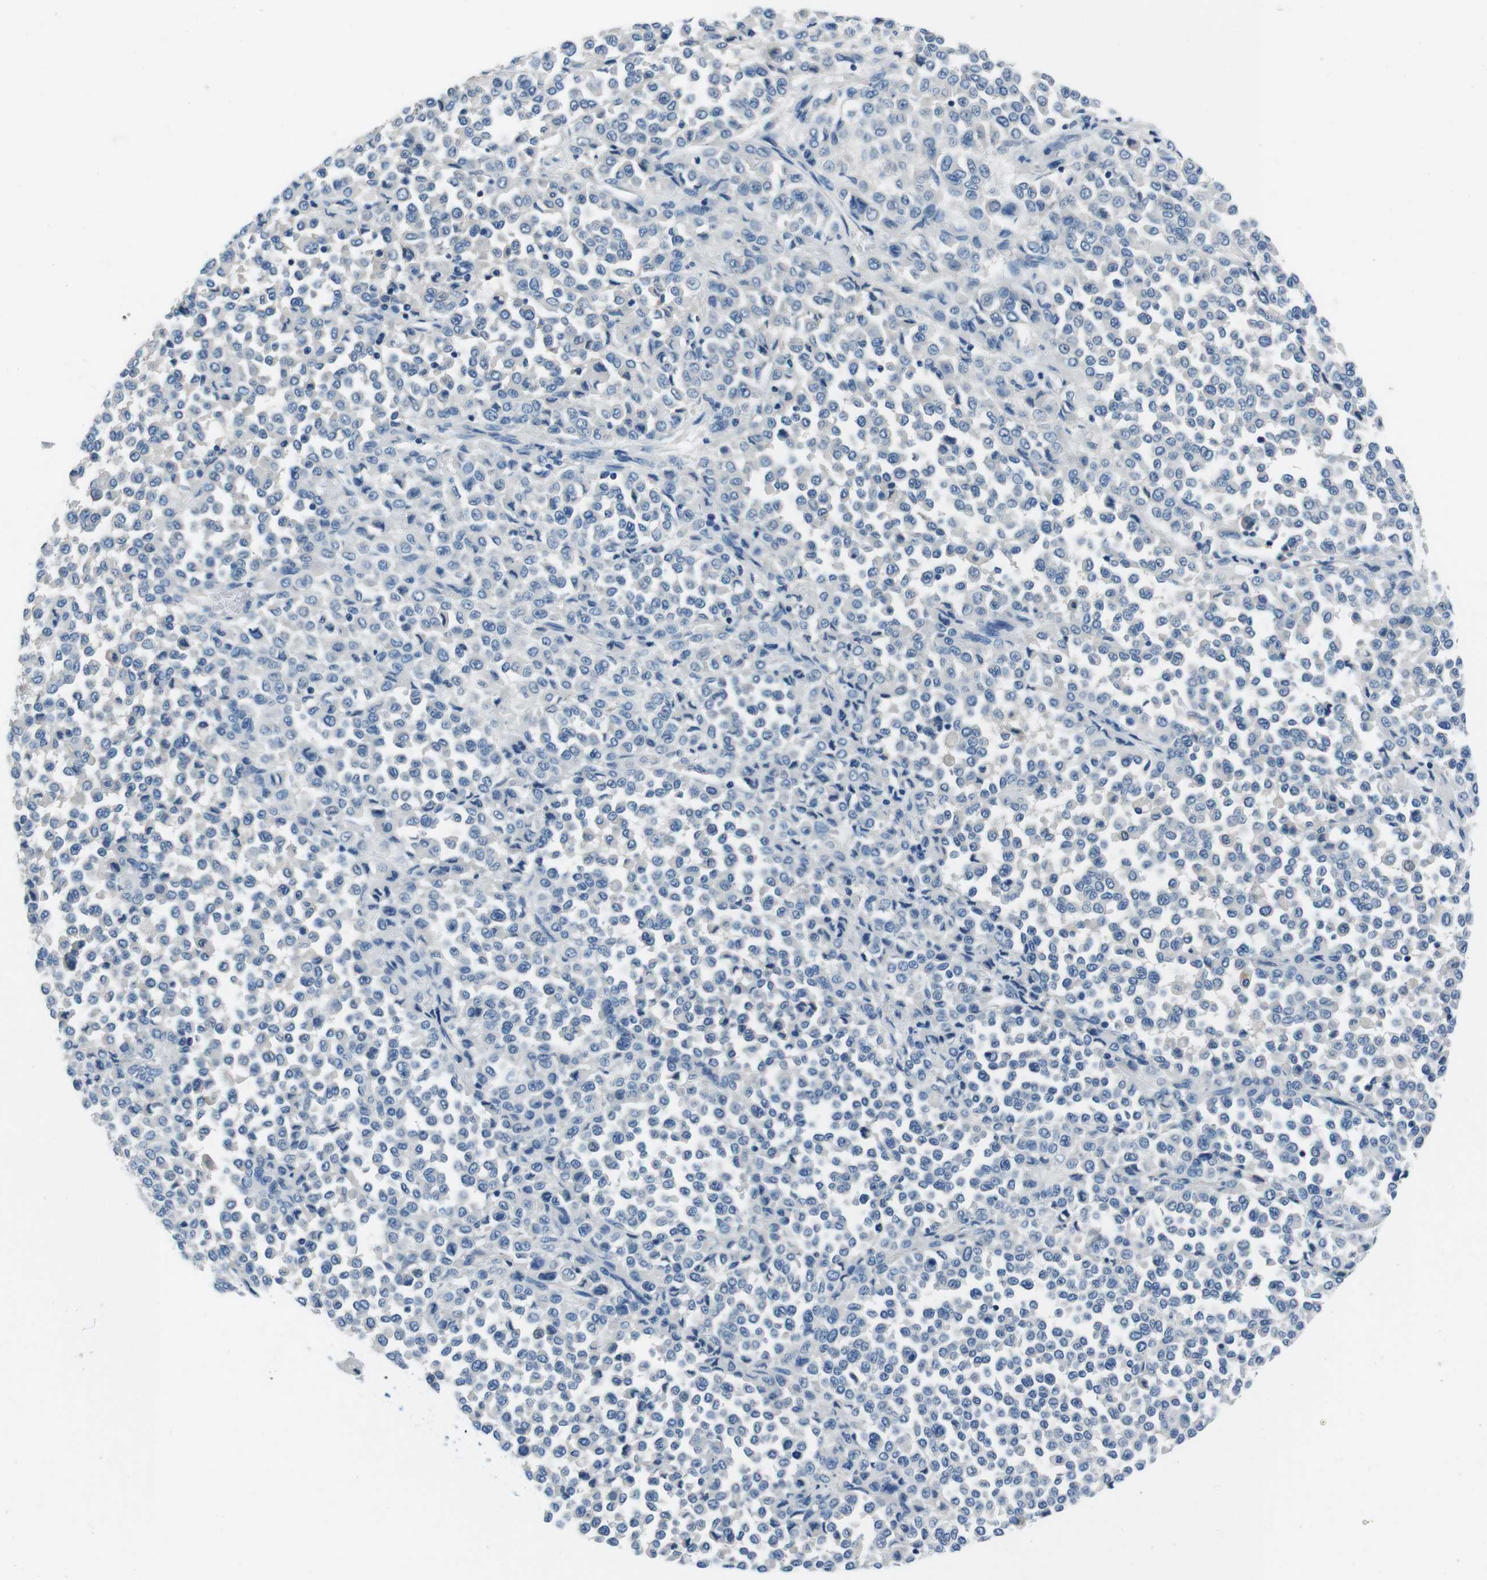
{"staining": {"intensity": "negative", "quantity": "none", "location": "none"}, "tissue": "melanoma", "cell_type": "Tumor cells", "image_type": "cancer", "snomed": [{"axis": "morphology", "description": "Malignant melanoma, Metastatic site"}, {"axis": "topography", "description": "Pancreas"}], "caption": "Malignant melanoma (metastatic site) was stained to show a protein in brown. There is no significant staining in tumor cells.", "gene": "CASQ1", "patient": {"sex": "female", "age": 30}}